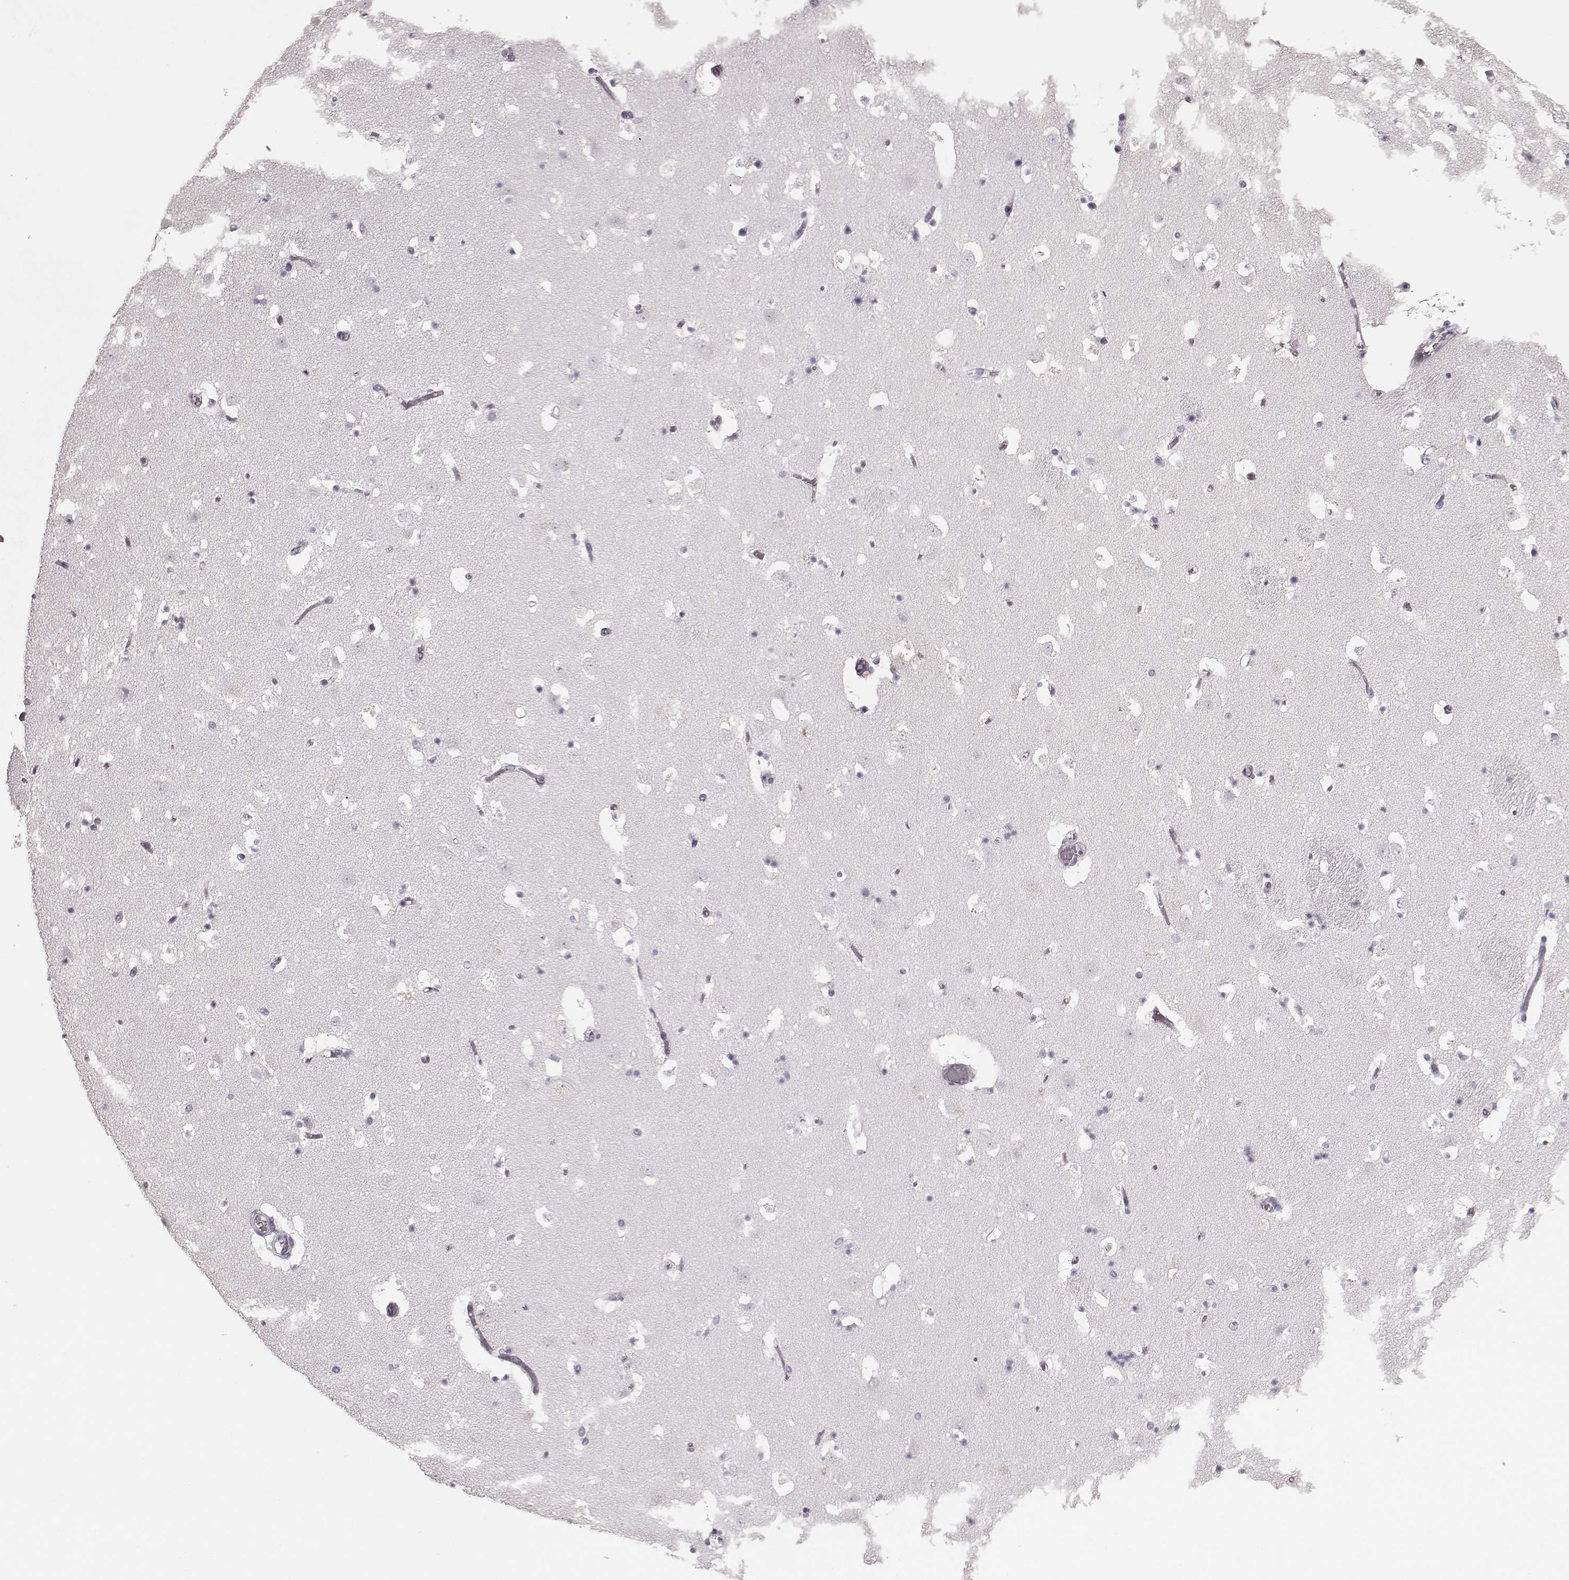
{"staining": {"intensity": "negative", "quantity": "none", "location": "none"}, "tissue": "caudate", "cell_type": "Glial cells", "image_type": "normal", "snomed": [{"axis": "morphology", "description": "Normal tissue, NOS"}, {"axis": "topography", "description": "Lateral ventricle wall"}], "caption": "The histopathology image shows no staining of glial cells in normal caudate.", "gene": "CRYBA2", "patient": {"sex": "female", "age": 42}}